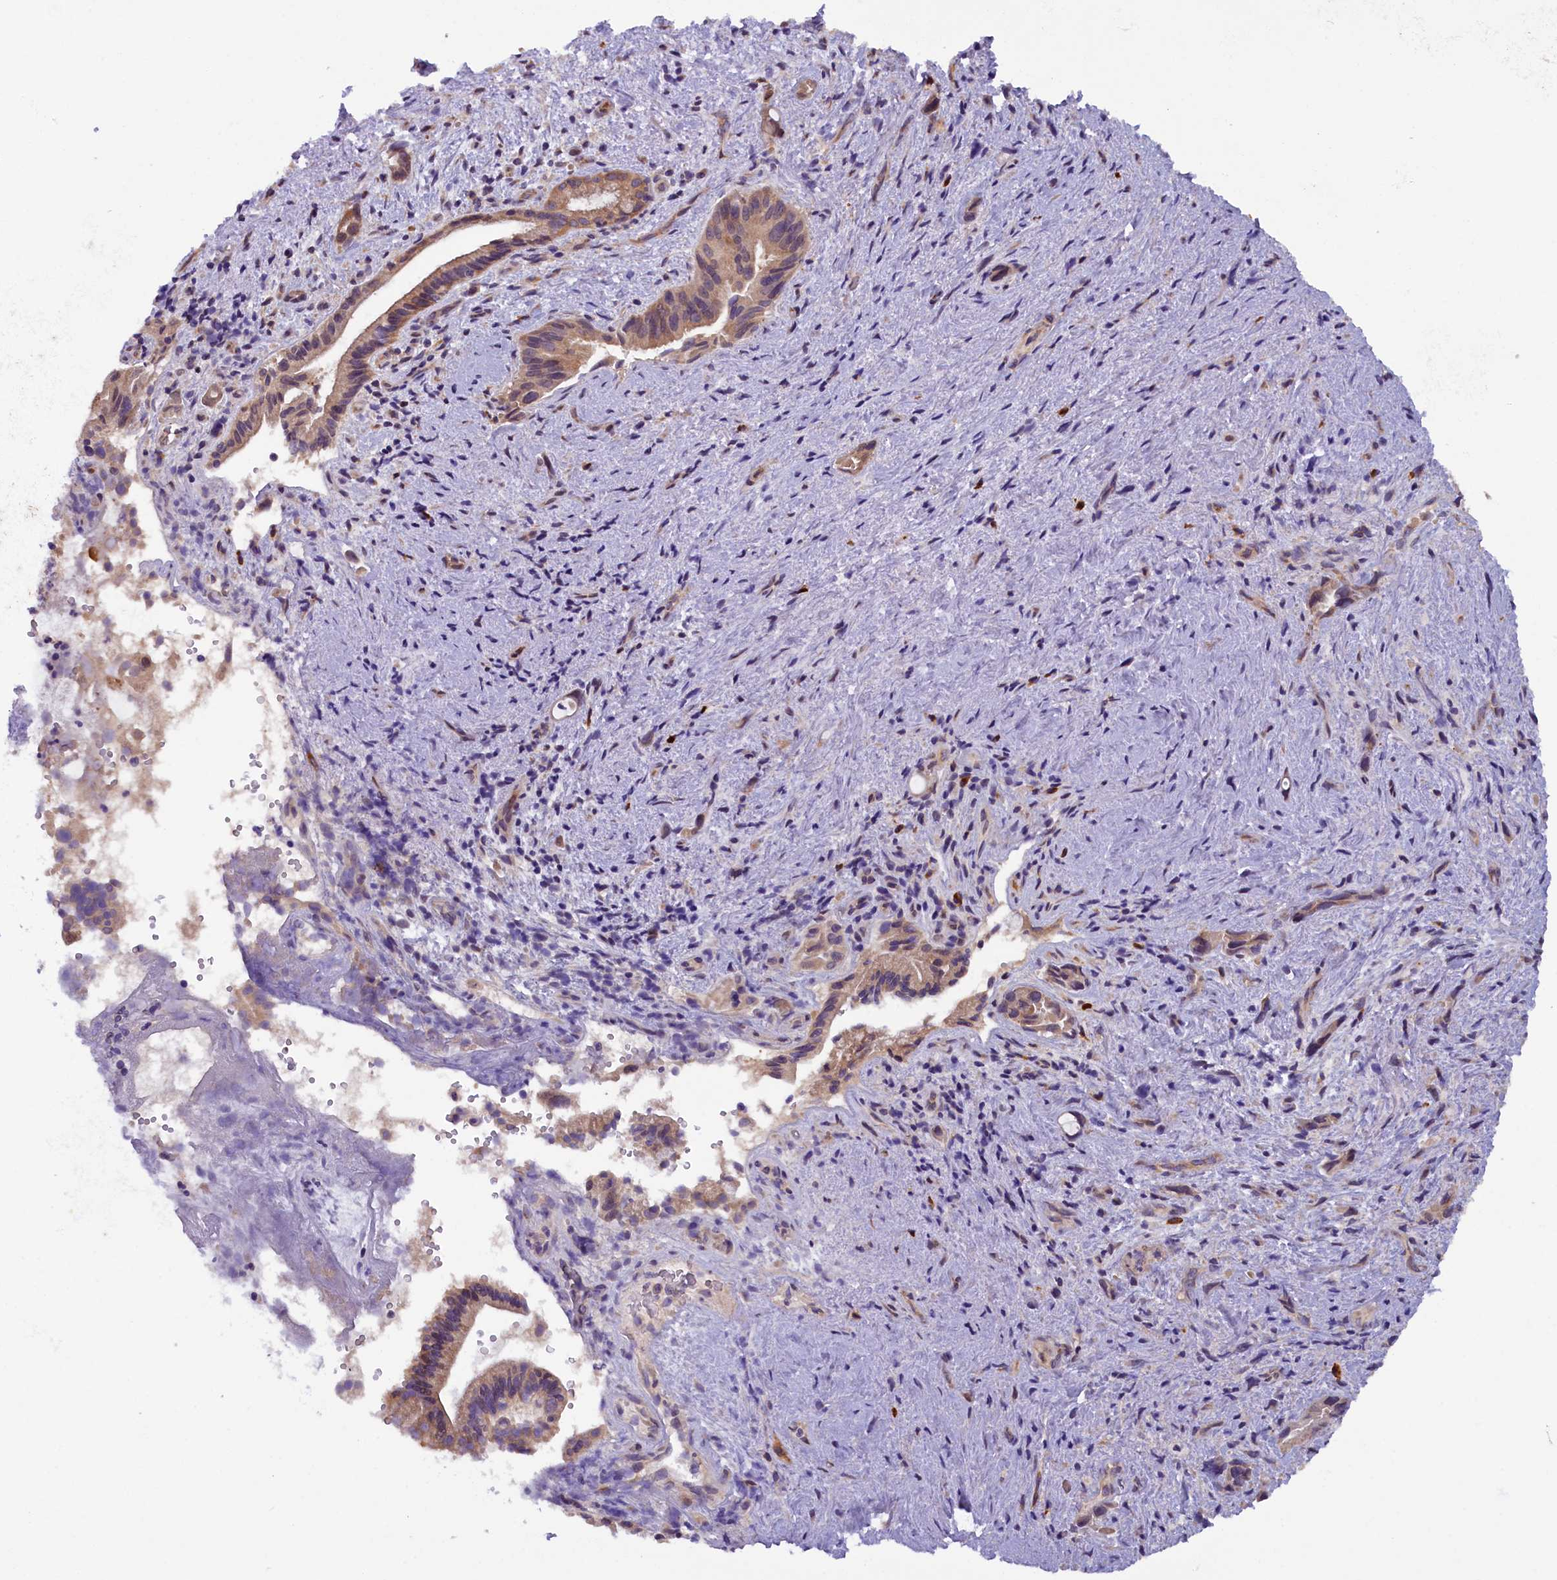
{"staining": {"intensity": "moderate", "quantity": ">75%", "location": "cytoplasmic/membranous"}, "tissue": "pancreatic cancer", "cell_type": "Tumor cells", "image_type": "cancer", "snomed": [{"axis": "morphology", "description": "Adenocarcinoma, NOS"}, {"axis": "topography", "description": "Pancreas"}], "caption": "Pancreatic cancer (adenocarcinoma) was stained to show a protein in brown. There is medium levels of moderate cytoplasmic/membranous positivity in about >75% of tumor cells. (DAB (3,3'-diaminobenzidine) IHC with brightfield microscopy, high magnification).", "gene": "CCDC9B", "patient": {"sex": "female", "age": 77}}